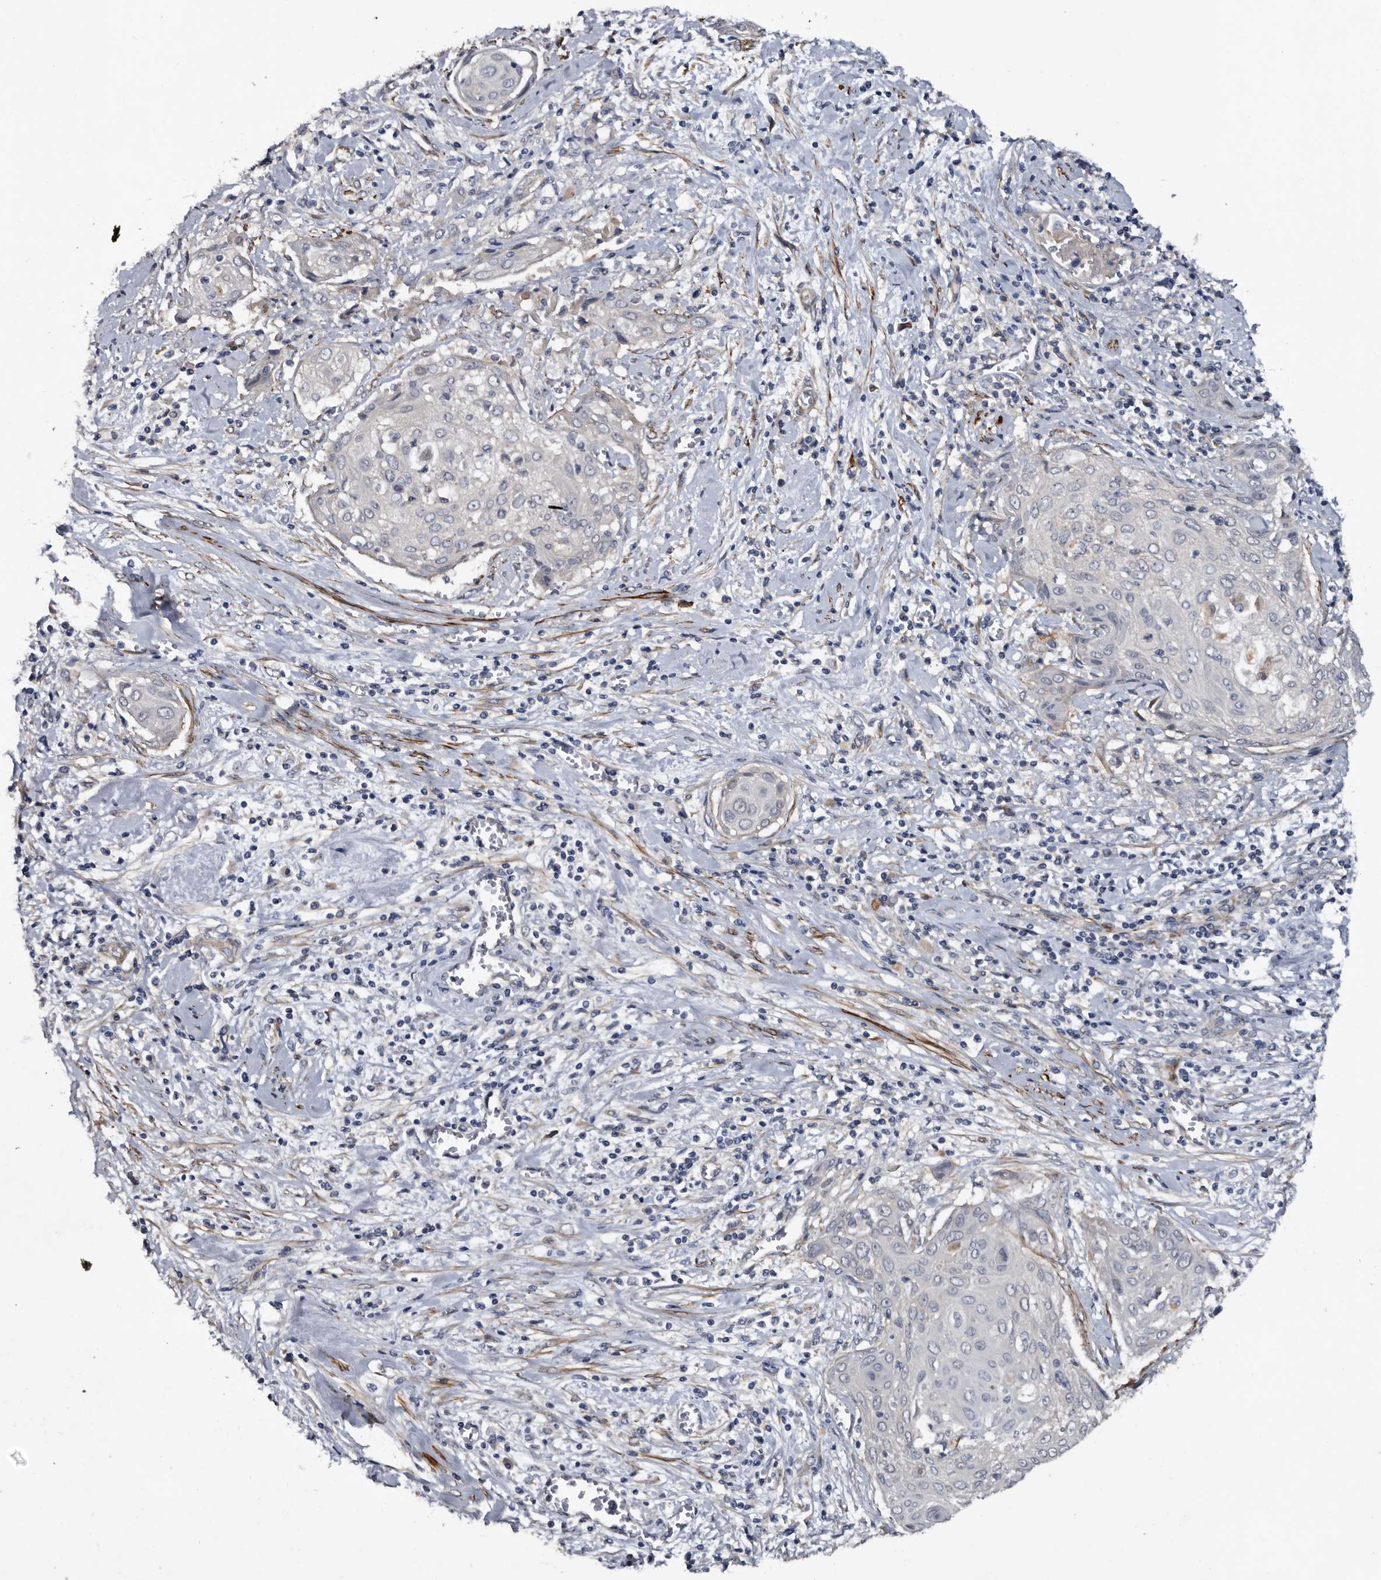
{"staining": {"intensity": "negative", "quantity": "none", "location": "none"}, "tissue": "cervical cancer", "cell_type": "Tumor cells", "image_type": "cancer", "snomed": [{"axis": "morphology", "description": "Squamous cell carcinoma, NOS"}, {"axis": "topography", "description": "Cervix"}], "caption": "The immunohistochemistry (IHC) micrograph has no significant positivity in tumor cells of cervical squamous cell carcinoma tissue.", "gene": "IARS1", "patient": {"sex": "female", "age": 55}}